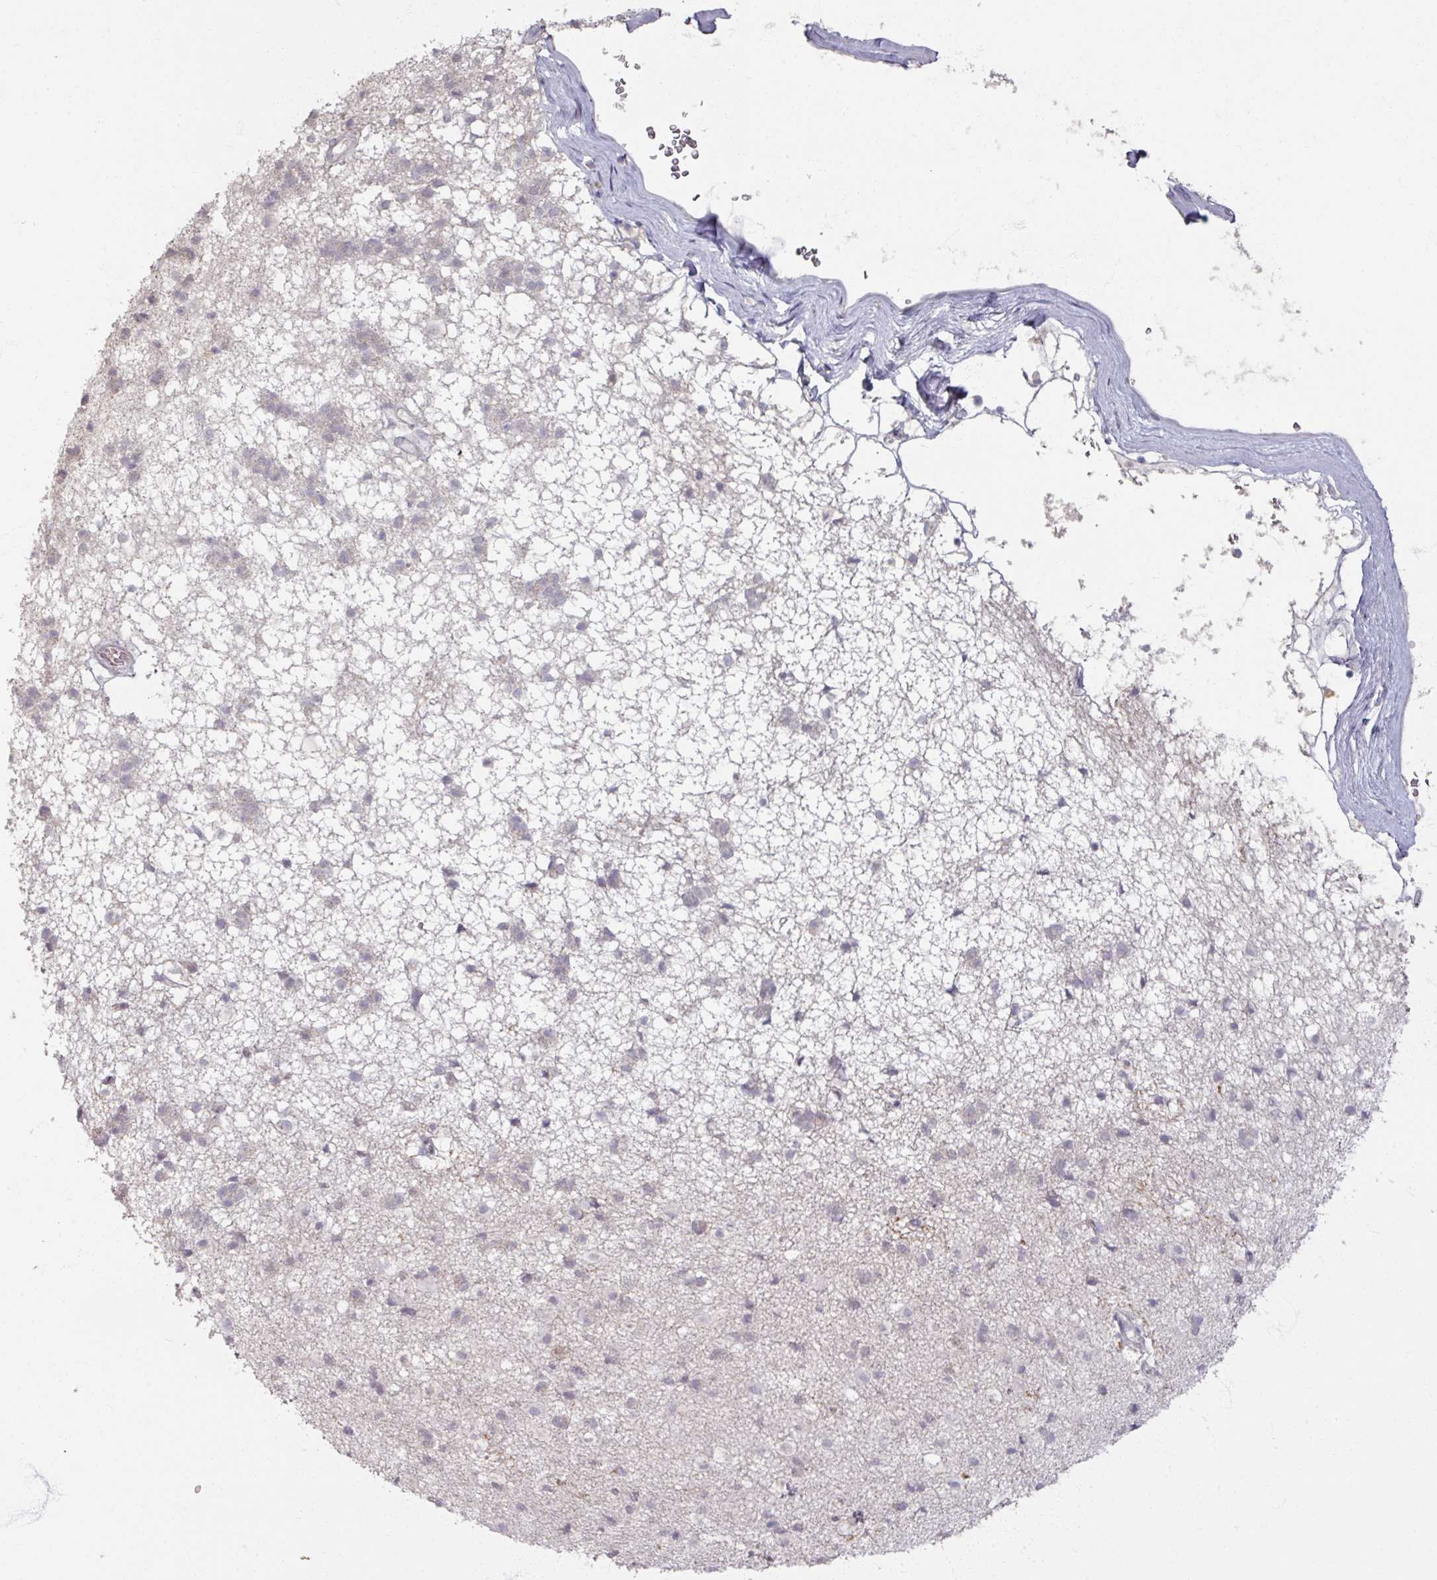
{"staining": {"intensity": "negative", "quantity": "none", "location": "none"}, "tissue": "caudate", "cell_type": "Glial cells", "image_type": "normal", "snomed": [{"axis": "morphology", "description": "Normal tissue, NOS"}, {"axis": "topography", "description": "Lateral ventricle wall"}], "caption": "High power microscopy histopathology image of an IHC histopathology image of unremarkable caudate, revealing no significant positivity in glial cells.", "gene": "SOX11", "patient": {"sex": "male", "age": 58}}